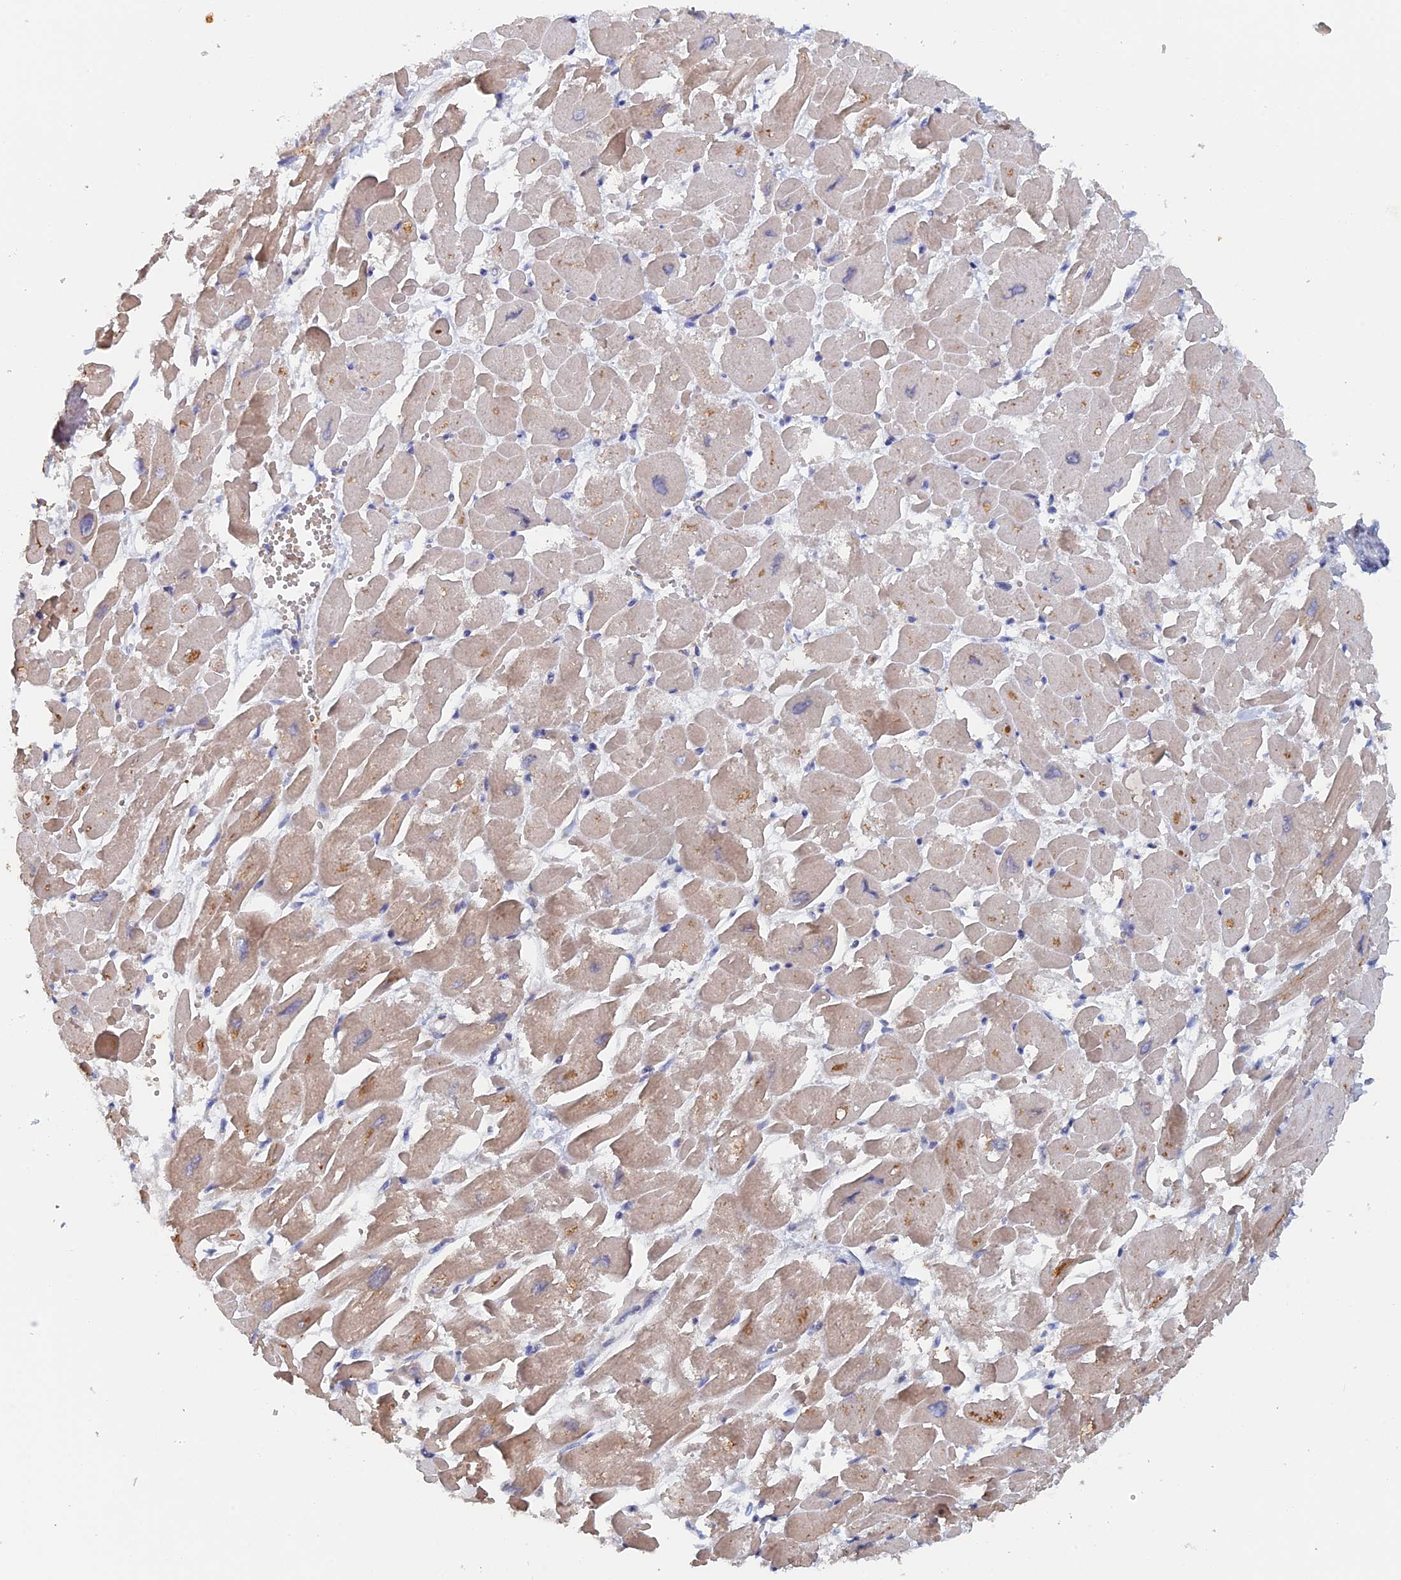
{"staining": {"intensity": "weak", "quantity": ">75%", "location": "cytoplasmic/membranous"}, "tissue": "heart muscle", "cell_type": "Cardiomyocytes", "image_type": "normal", "snomed": [{"axis": "morphology", "description": "Normal tissue, NOS"}, {"axis": "topography", "description": "Heart"}], "caption": "This is an image of IHC staining of normal heart muscle, which shows weak staining in the cytoplasmic/membranous of cardiomyocytes.", "gene": "ELOVL6", "patient": {"sex": "male", "age": 54}}